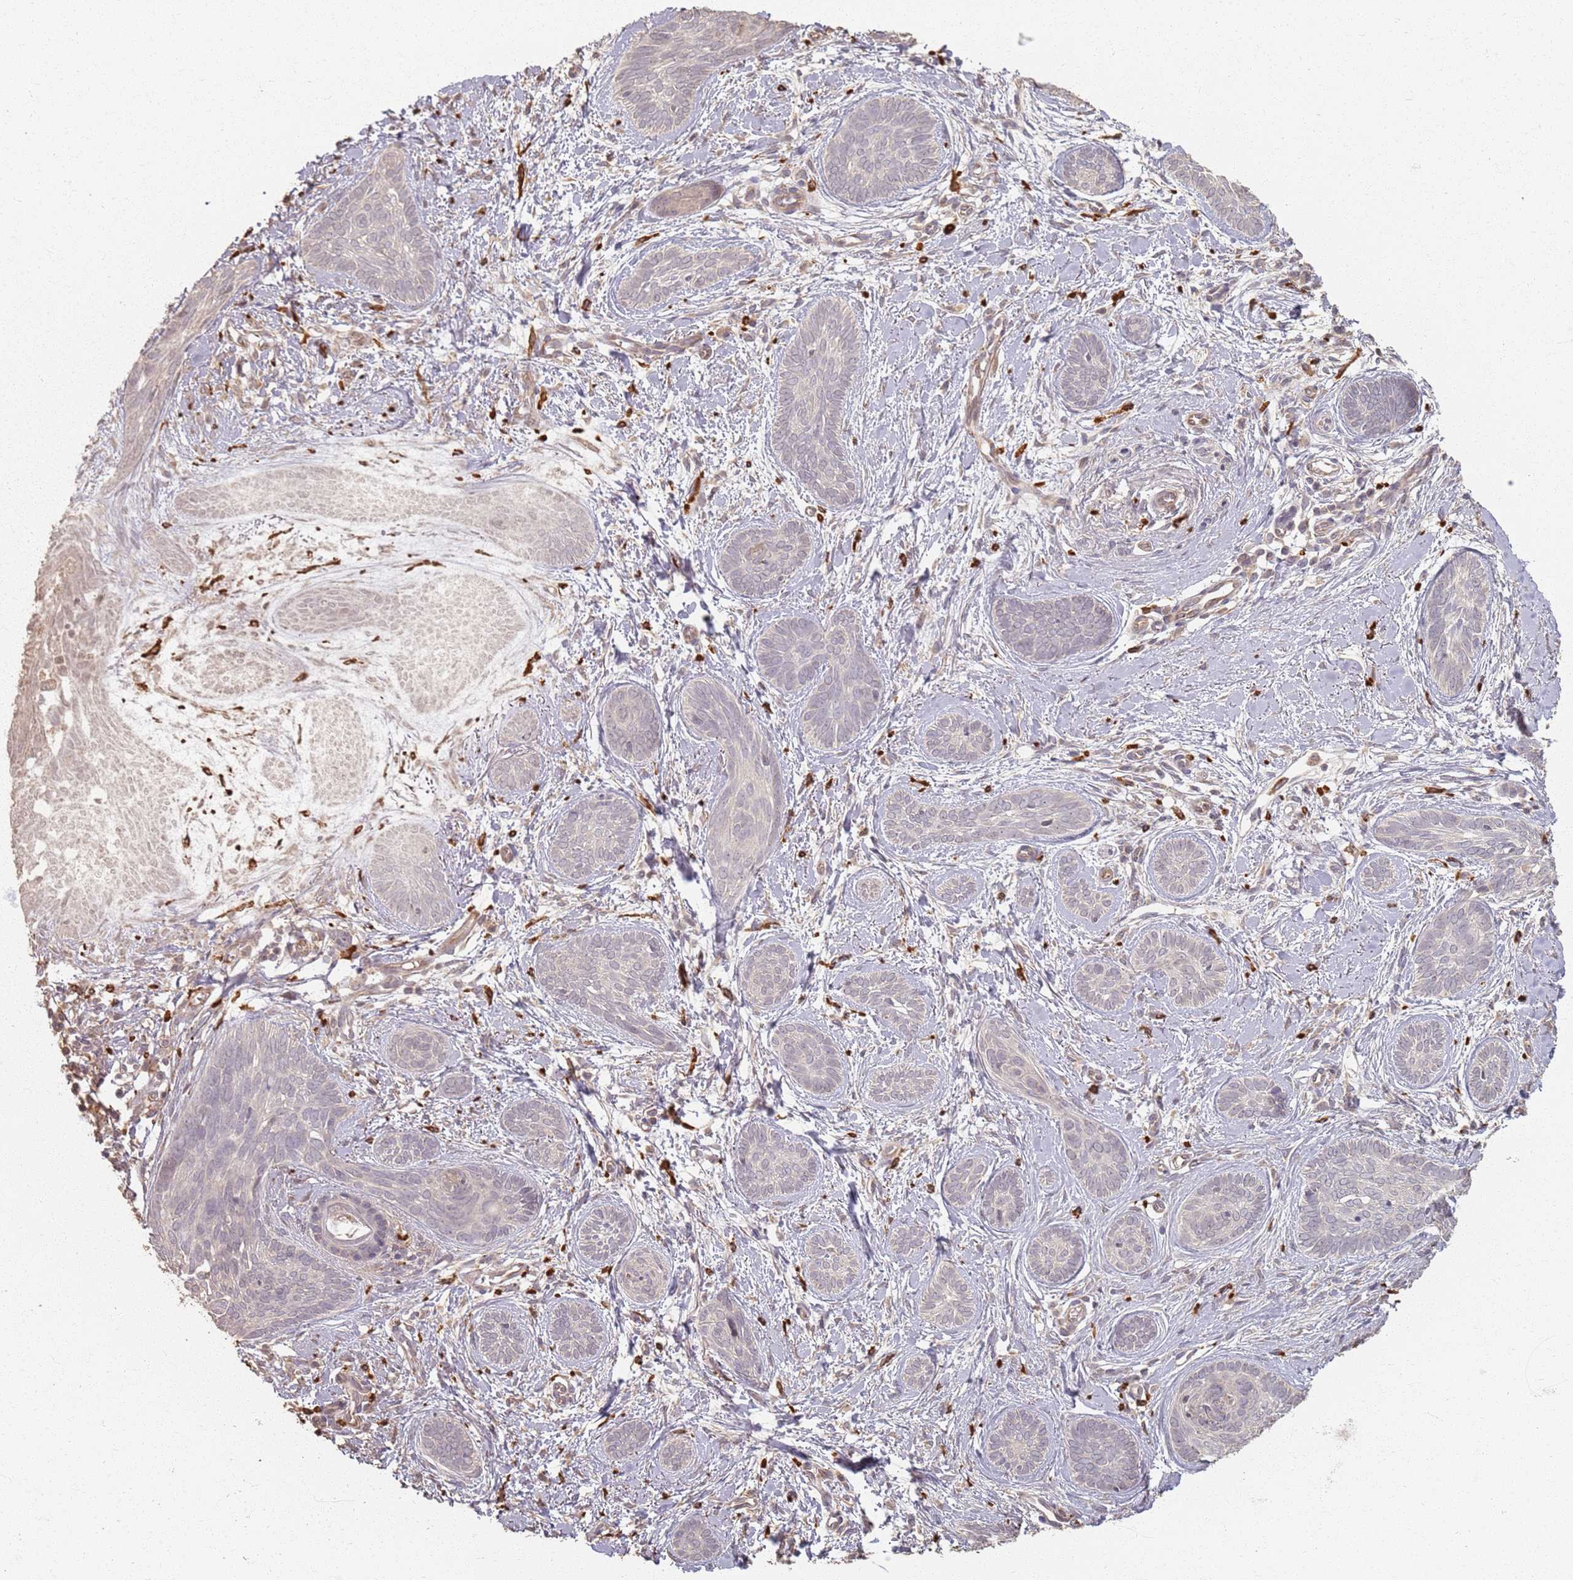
{"staining": {"intensity": "negative", "quantity": "none", "location": "none"}, "tissue": "skin cancer", "cell_type": "Tumor cells", "image_type": "cancer", "snomed": [{"axis": "morphology", "description": "Basal cell carcinoma"}, {"axis": "topography", "description": "Skin"}], "caption": "The IHC histopathology image has no significant positivity in tumor cells of skin cancer (basal cell carcinoma) tissue. The staining was performed using DAB to visualize the protein expression in brown, while the nuclei were stained in blue with hematoxylin (Magnification: 20x).", "gene": "CCDC168", "patient": {"sex": "female", "age": 81}}